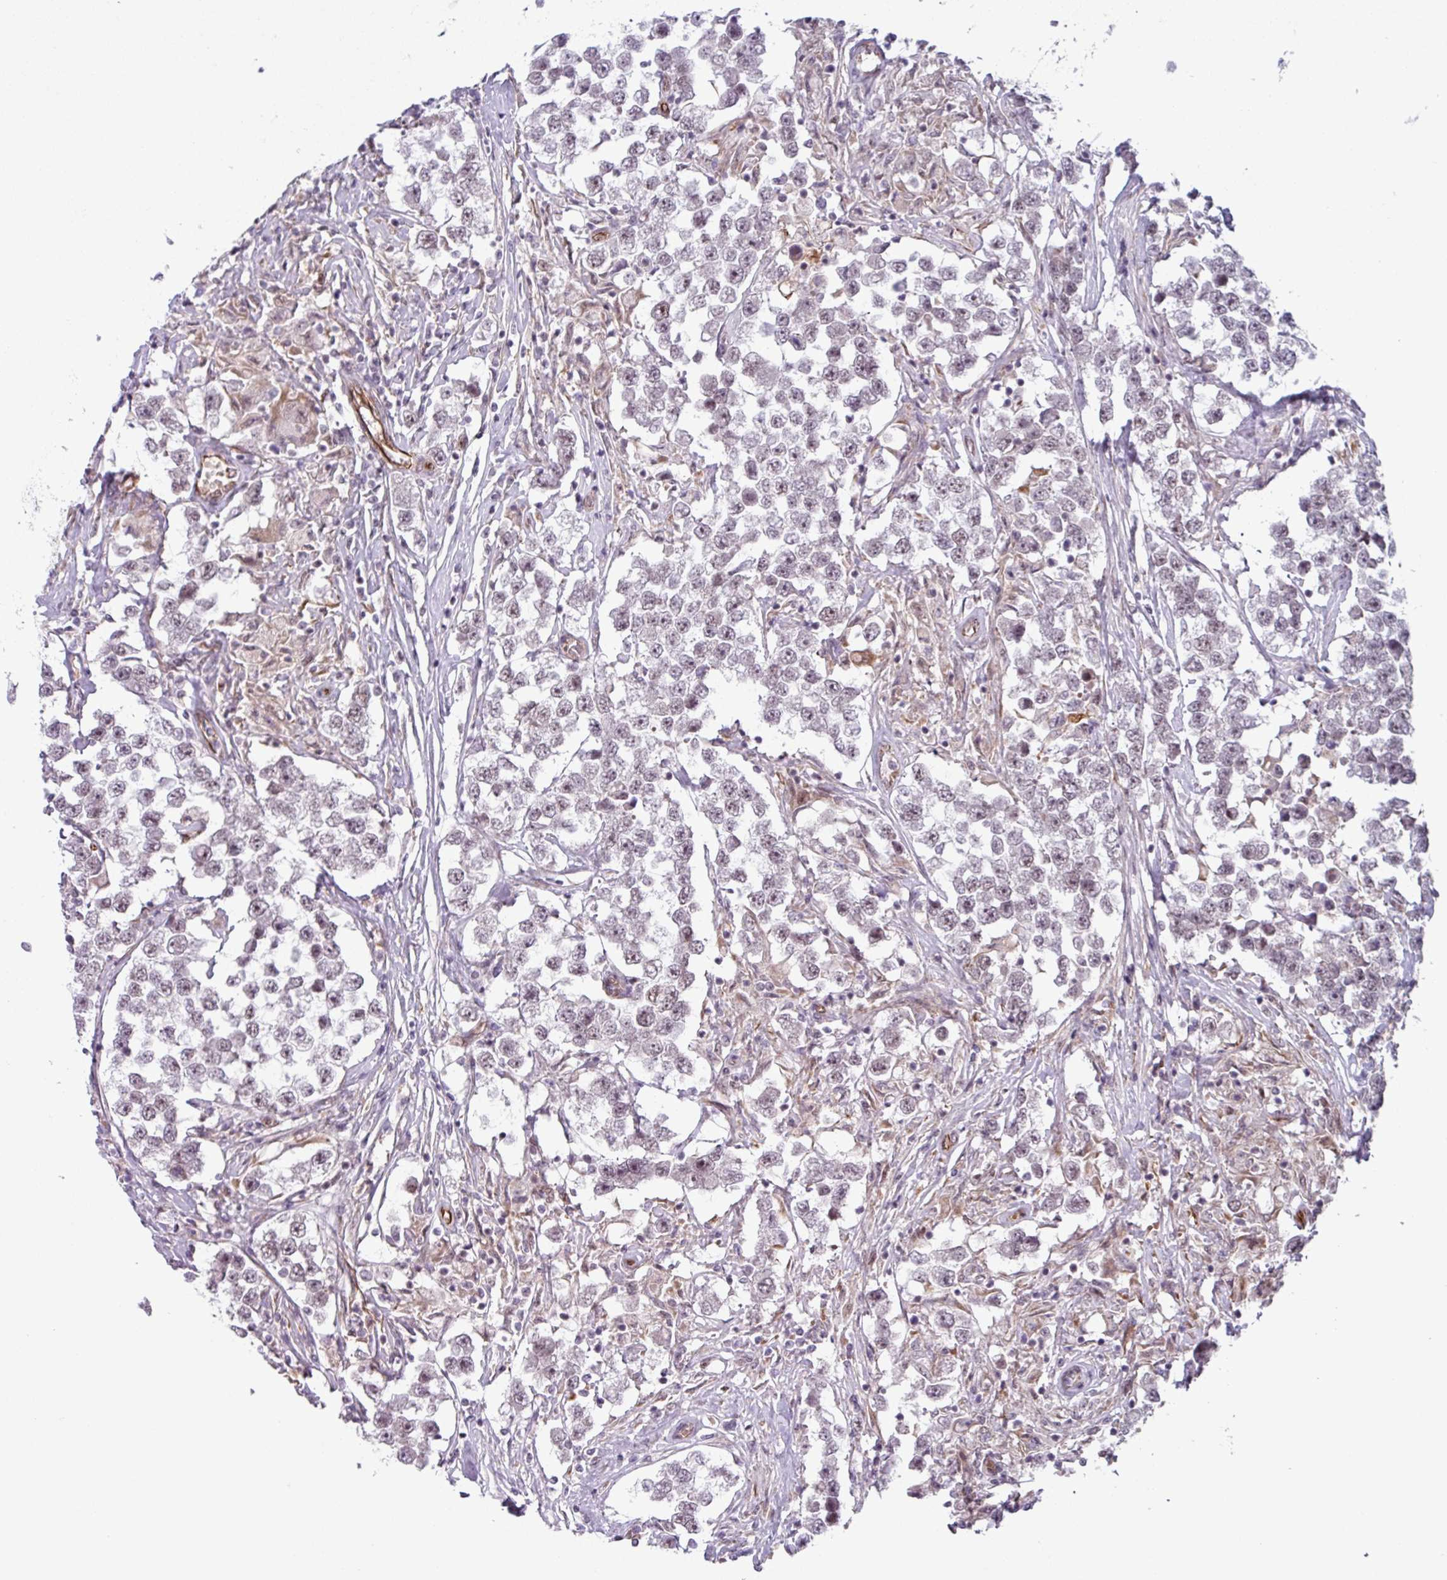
{"staining": {"intensity": "weak", "quantity": "25%-75%", "location": "nuclear"}, "tissue": "testis cancer", "cell_type": "Tumor cells", "image_type": "cancer", "snomed": [{"axis": "morphology", "description": "Seminoma, NOS"}, {"axis": "topography", "description": "Testis"}], "caption": "Immunohistochemical staining of human testis cancer (seminoma) shows low levels of weak nuclear protein staining in about 25%-75% of tumor cells.", "gene": "CHD3", "patient": {"sex": "male", "age": 46}}